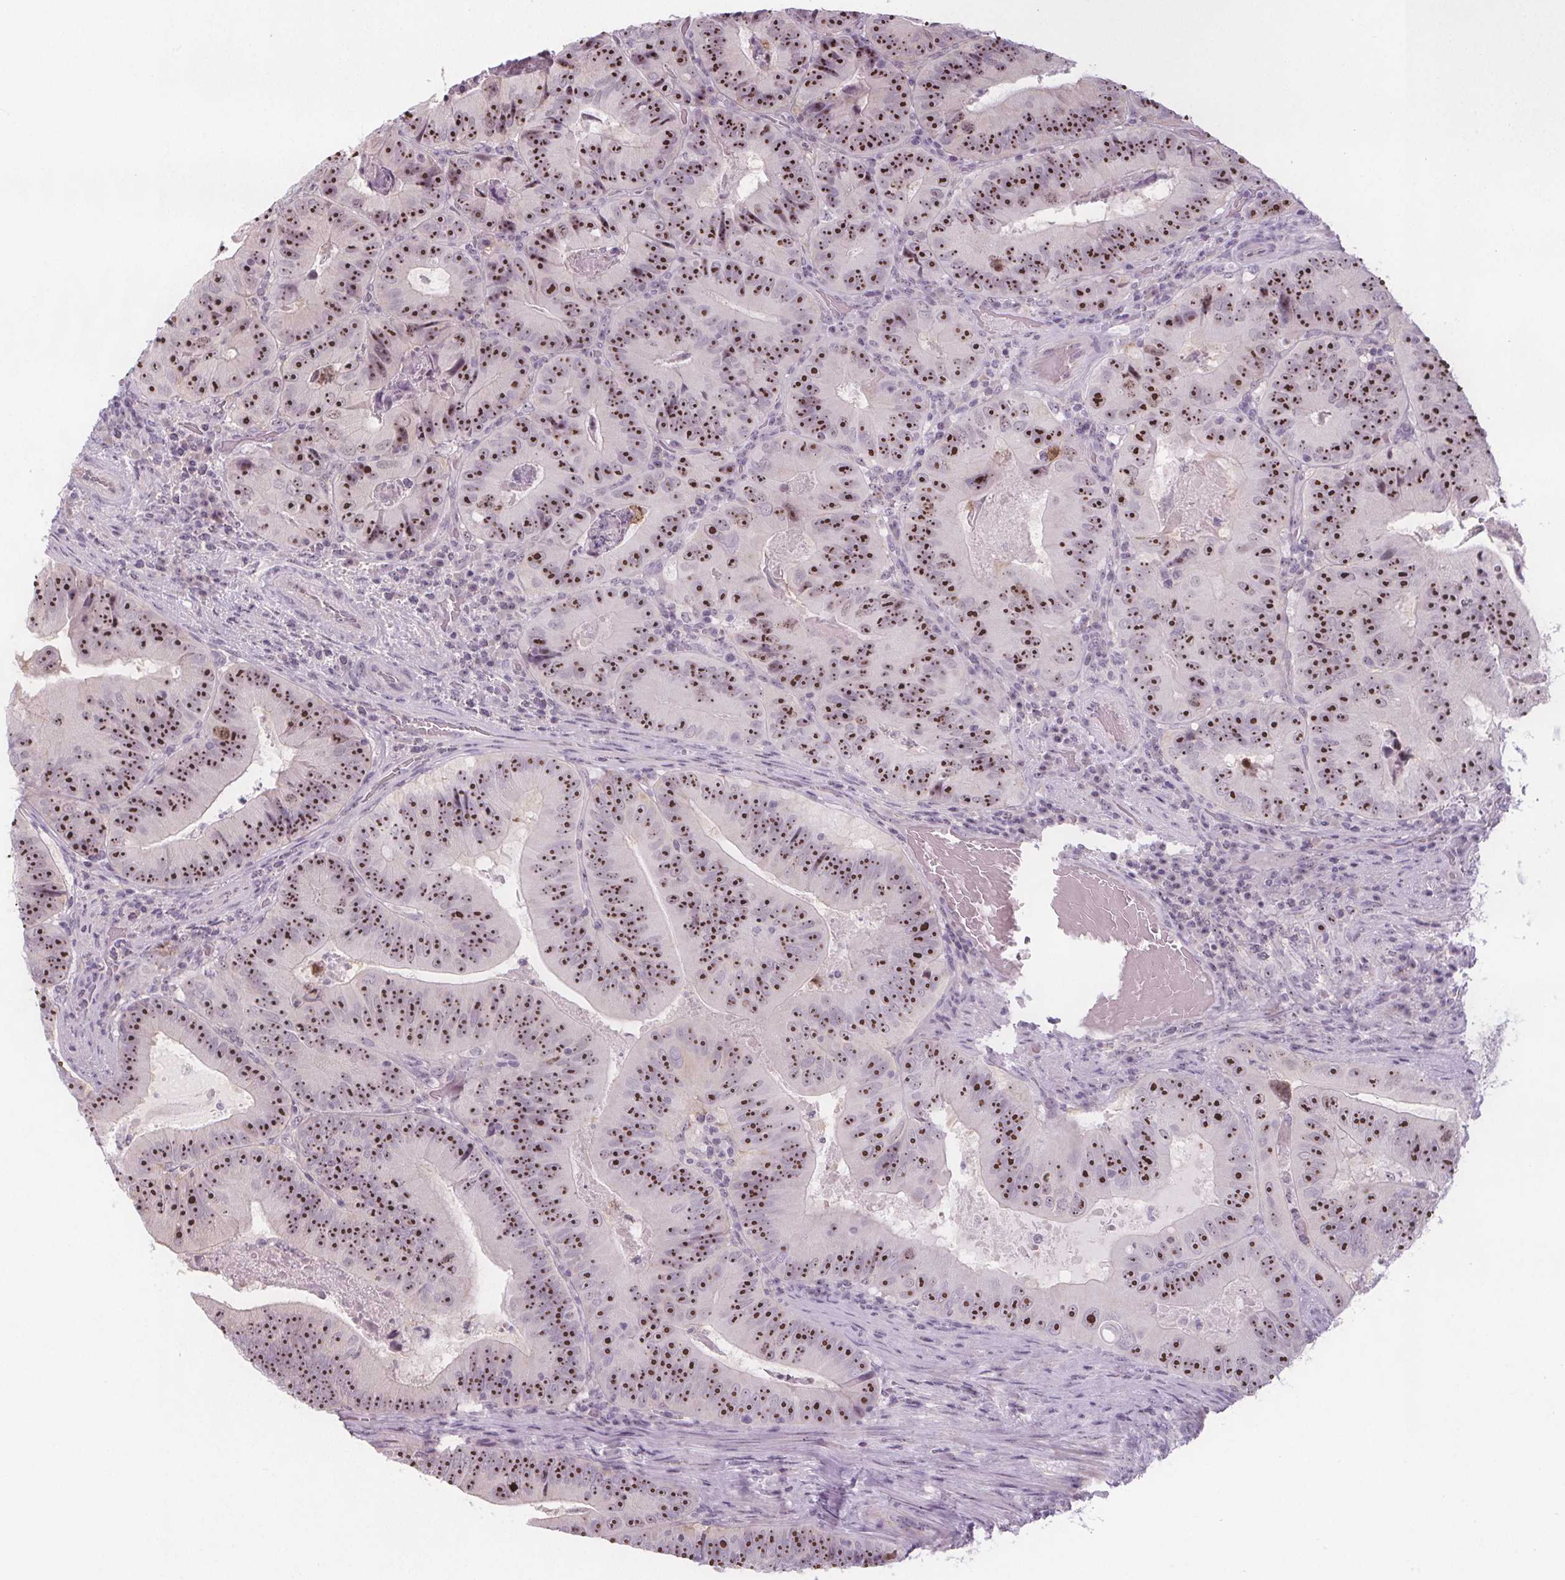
{"staining": {"intensity": "strong", "quantity": "25%-75%", "location": "nuclear"}, "tissue": "colorectal cancer", "cell_type": "Tumor cells", "image_type": "cancer", "snomed": [{"axis": "morphology", "description": "Adenocarcinoma, NOS"}, {"axis": "topography", "description": "Colon"}], "caption": "Strong nuclear protein expression is identified in approximately 25%-75% of tumor cells in colorectal cancer (adenocarcinoma). (brown staining indicates protein expression, while blue staining denotes nuclei).", "gene": "NOLC1", "patient": {"sex": "female", "age": 84}}